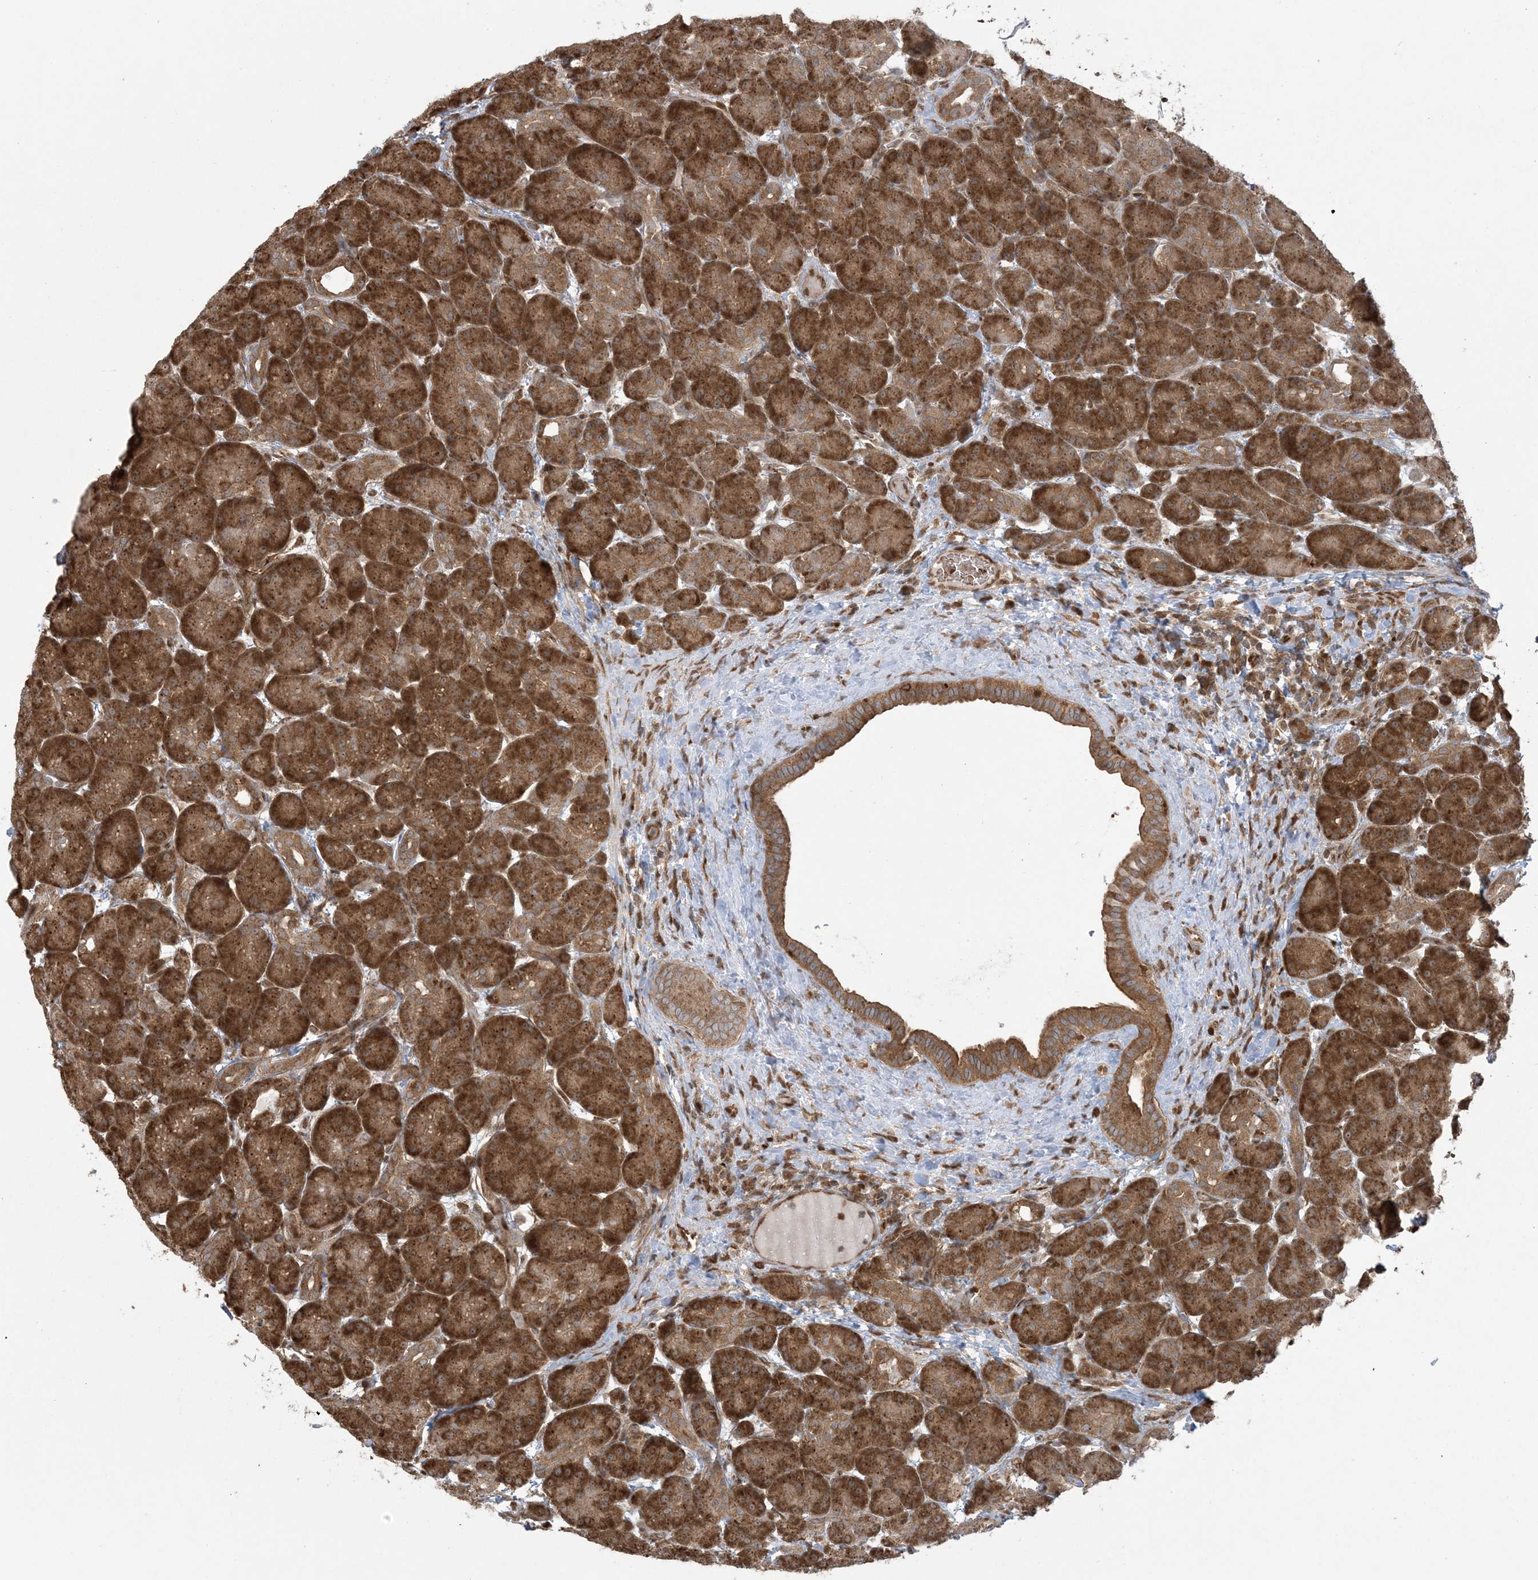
{"staining": {"intensity": "strong", "quantity": ">75%", "location": "cytoplasmic/membranous"}, "tissue": "pancreas", "cell_type": "Exocrine glandular cells", "image_type": "normal", "snomed": [{"axis": "morphology", "description": "Normal tissue, NOS"}, {"axis": "topography", "description": "Pancreas"}], "caption": "About >75% of exocrine glandular cells in benign human pancreas demonstrate strong cytoplasmic/membranous protein positivity as visualized by brown immunohistochemical staining.", "gene": "ABCF3", "patient": {"sex": "male", "age": 63}}